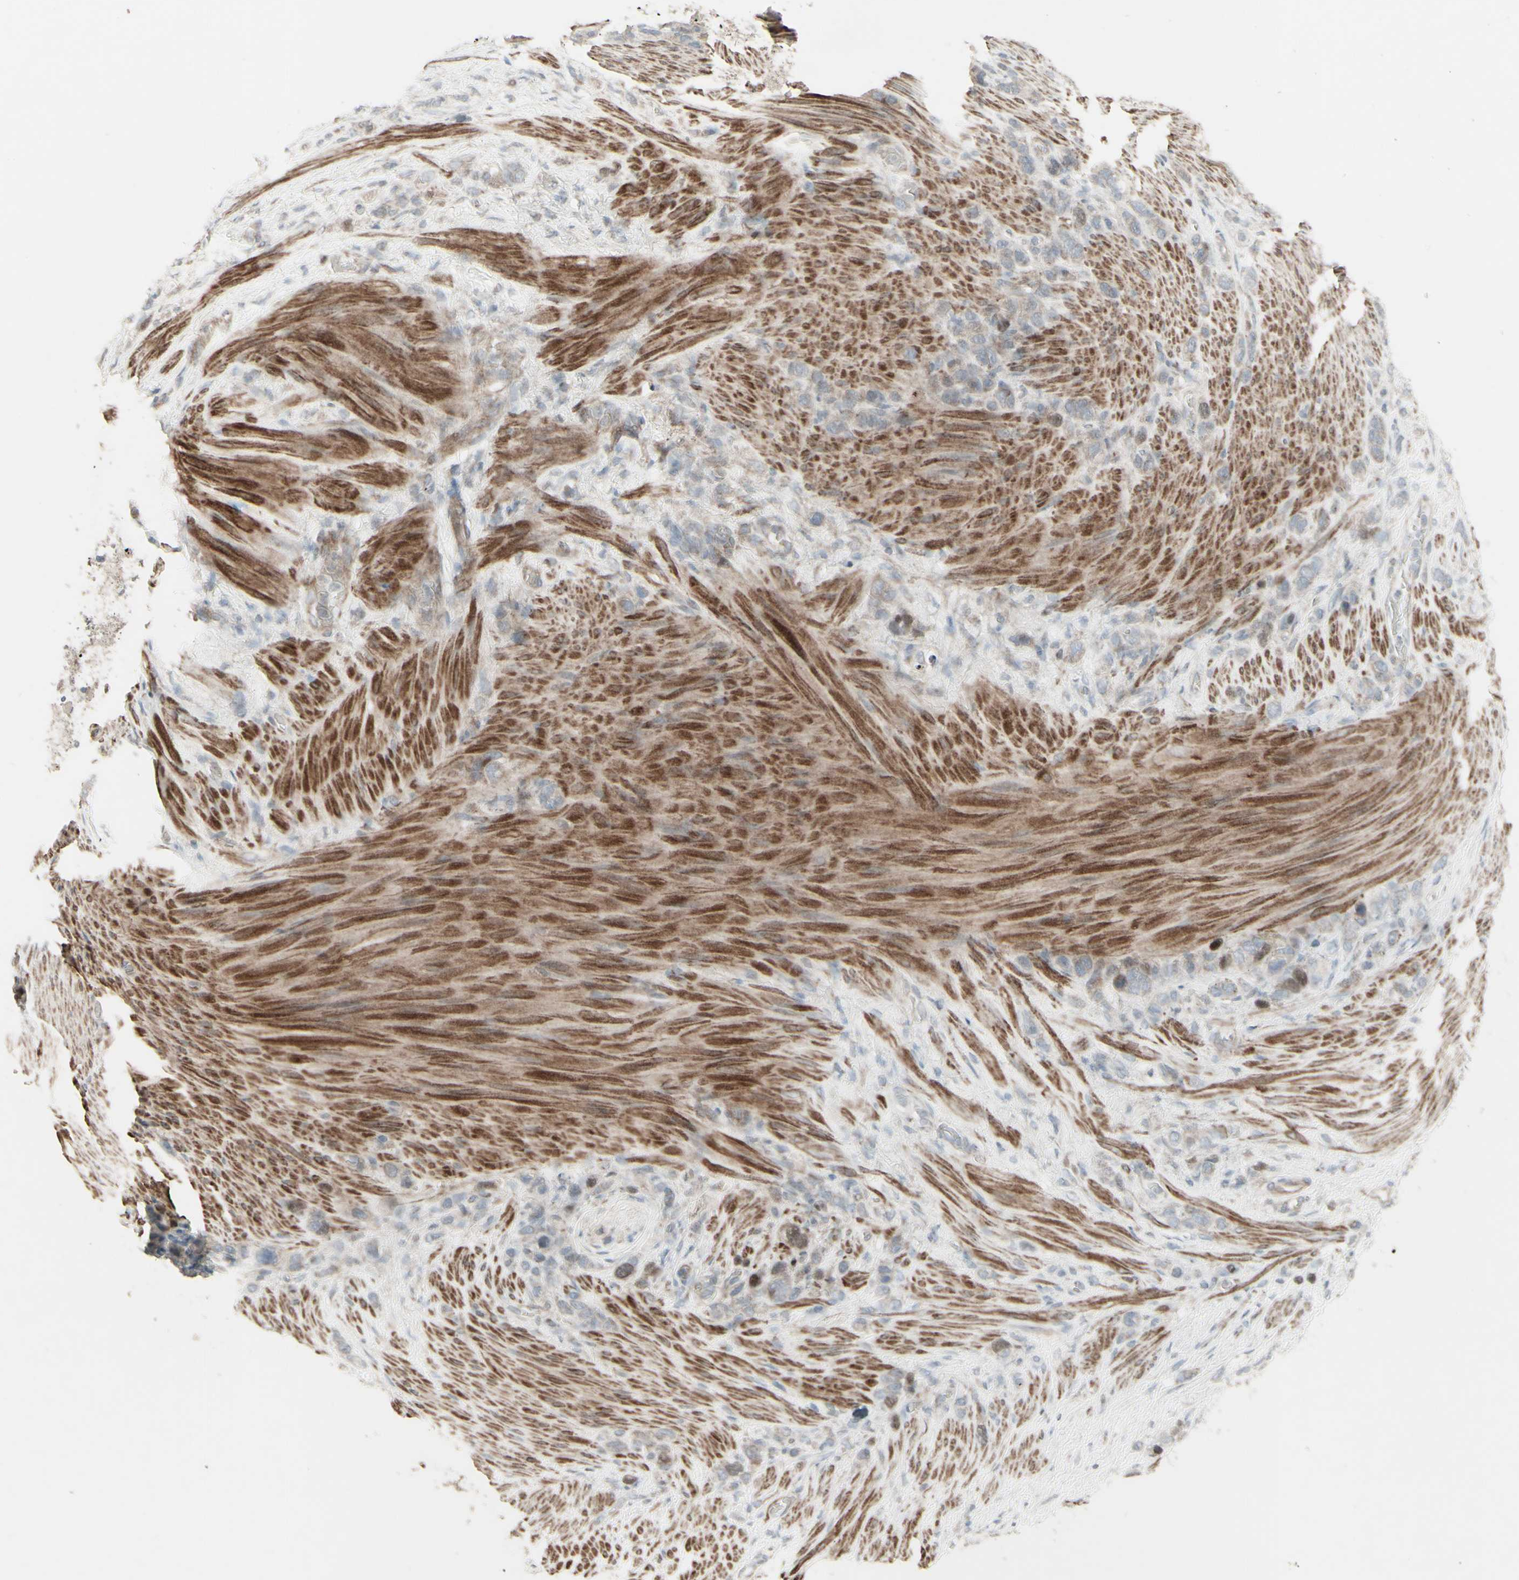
{"staining": {"intensity": "weak", "quantity": "25%-75%", "location": "cytoplasmic/membranous"}, "tissue": "stomach cancer", "cell_type": "Tumor cells", "image_type": "cancer", "snomed": [{"axis": "morphology", "description": "Adenocarcinoma, NOS"}, {"axis": "morphology", "description": "Adenocarcinoma, High grade"}, {"axis": "topography", "description": "Stomach, upper"}, {"axis": "topography", "description": "Stomach, lower"}], "caption": "Immunohistochemical staining of stomach cancer (adenocarcinoma) displays low levels of weak cytoplasmic/membranous positivity in approximately 25%-75% of tumor cells.", "gene": "GMNN", "patient": {"sex": "female", "age": 65}}